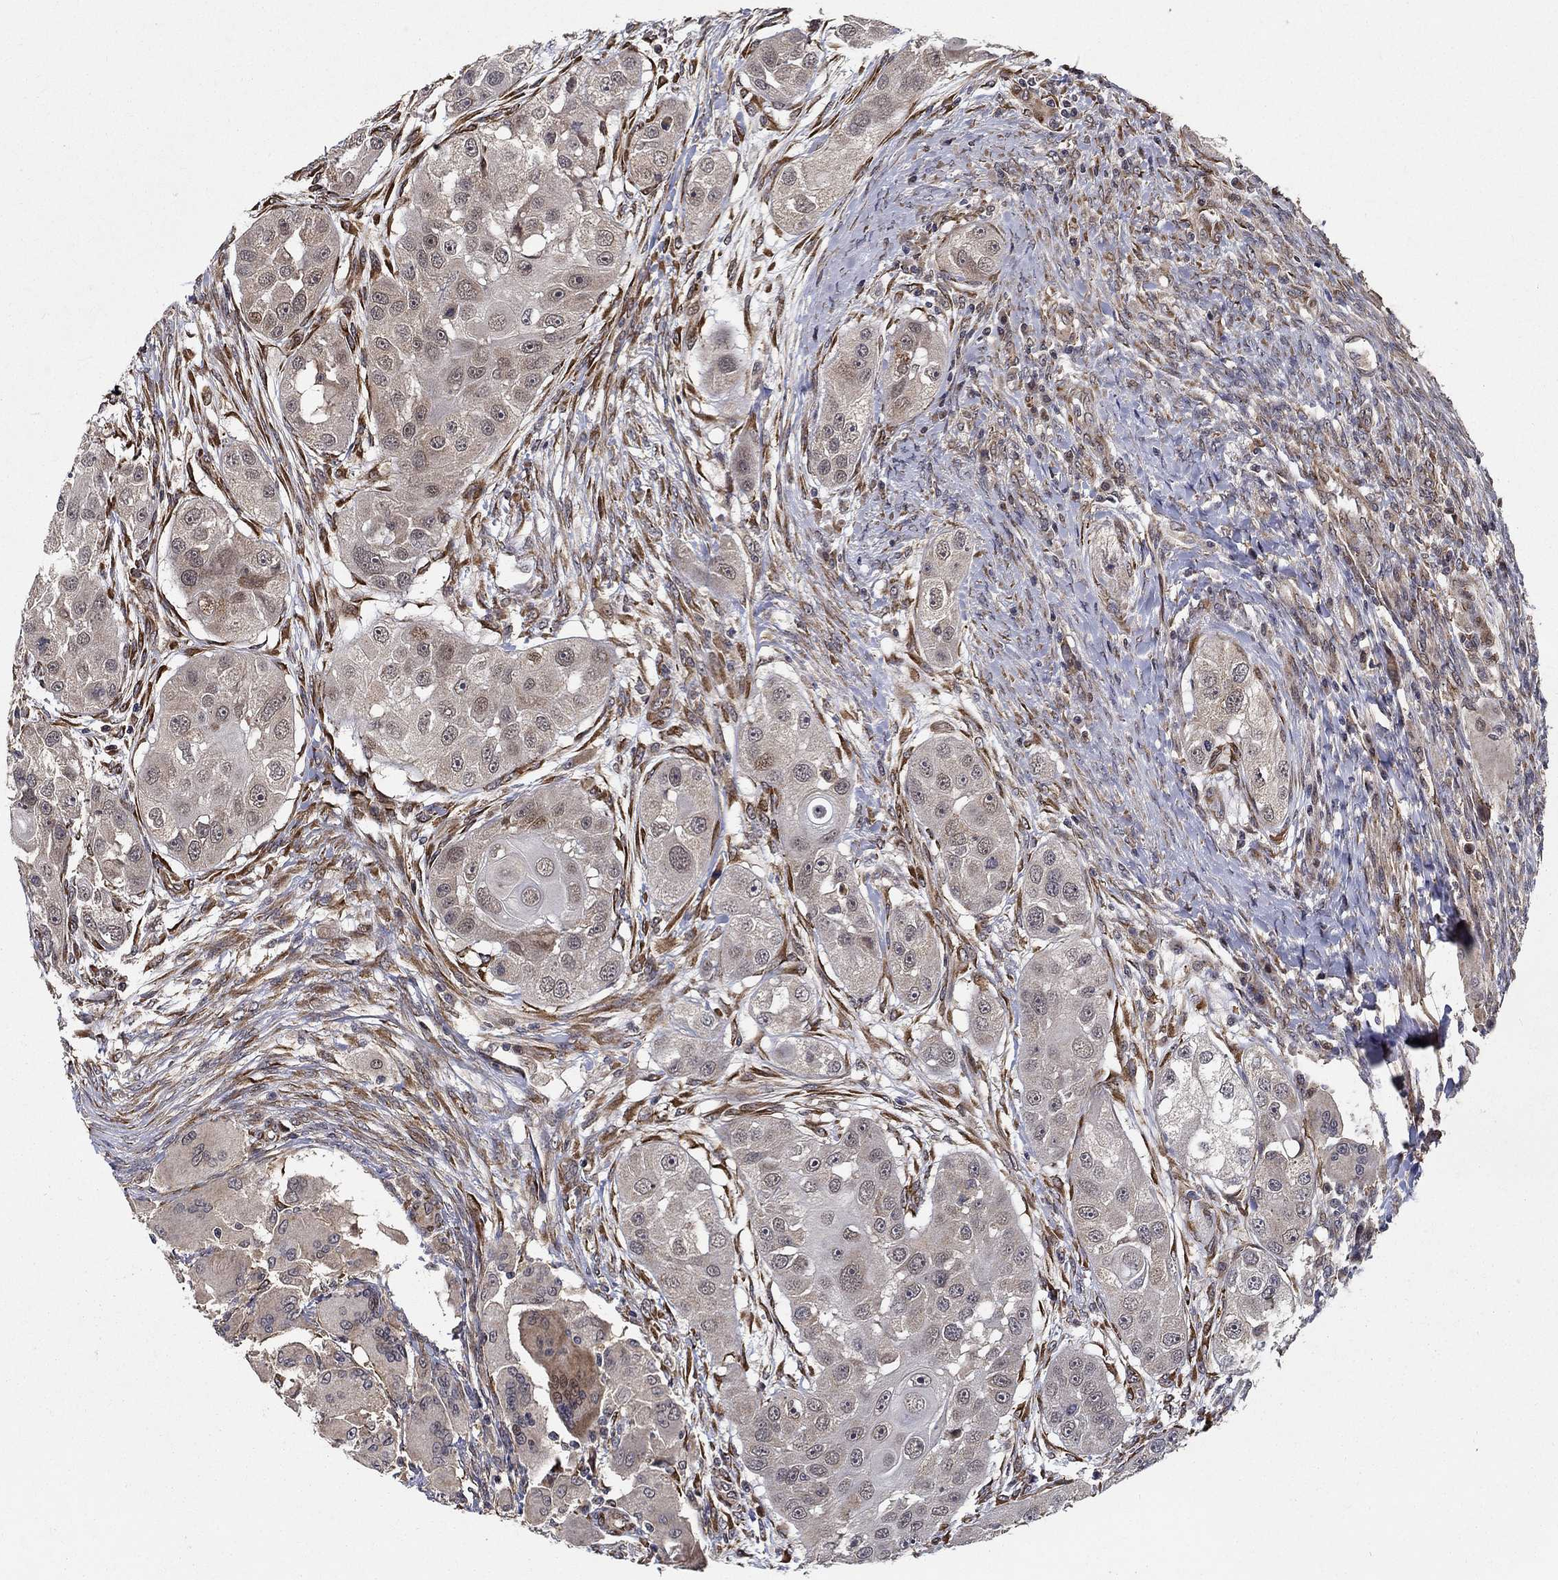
{"staining": {"intensity": "weak", "quantity": "<25%", "location": "nuclear"}, "tissue": "head and neck cancer", "cell_type": "Tumor cells", "image_type": "cancer", "snomed": [{"axis": "morphology", "description": "Squamous cell carcinoma, NOS"}, {"axis": "topography", "description": "Head-Neck"}], "caption": "This is an IHC photomicrograph of human head and neck squamous cell carcinoma. There is no staining in tumor cells.", "gene": "ZNF594", "patient": {"sex": "male", "age": 51}}